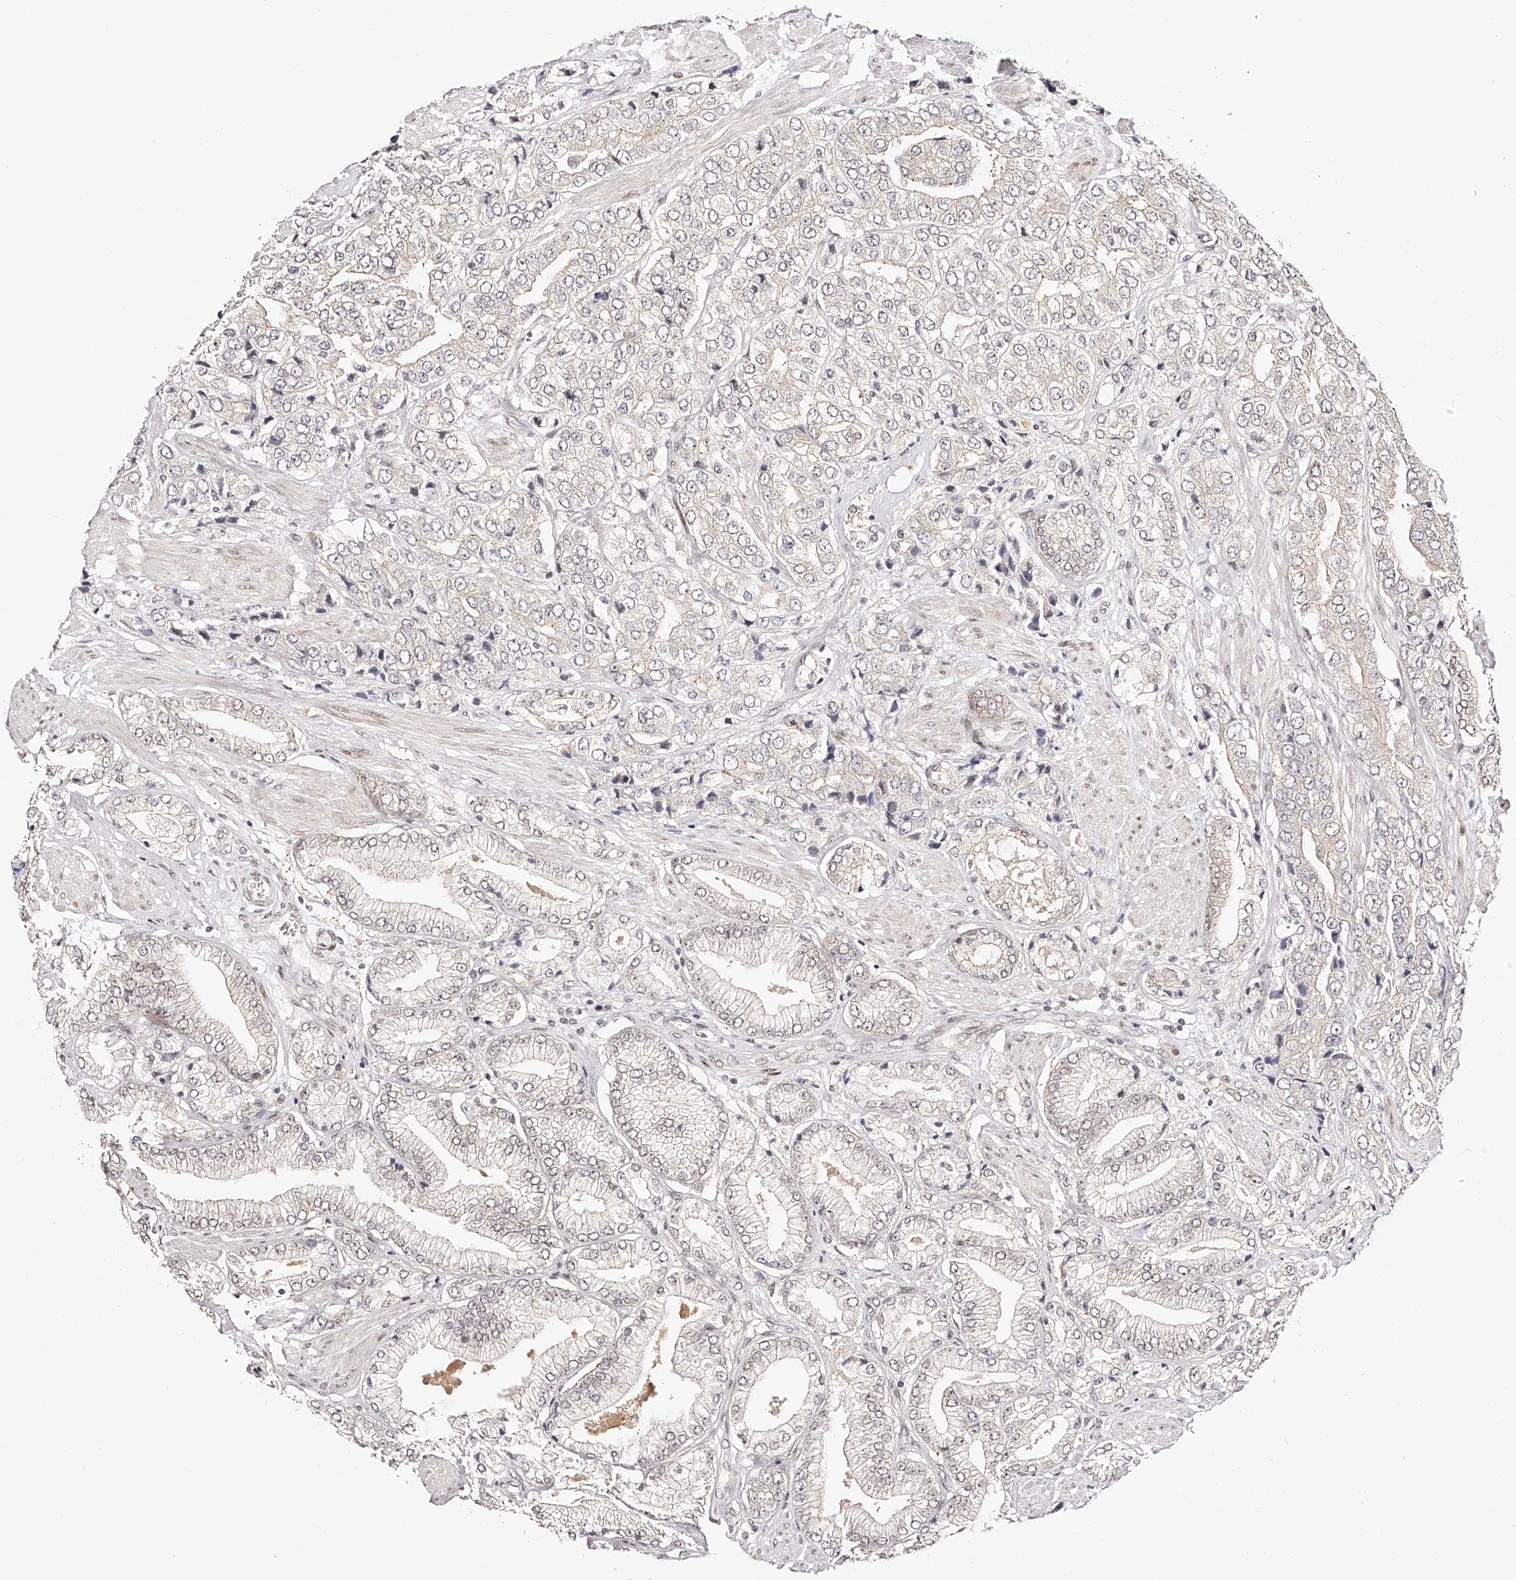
{"staining": {"intensity": "negative", "quantity": "none", "location": "none"}, "tissue": "prostate cancer", "cell_type": "Tumor cells", "image_type": "cancer", "snomed": [{"axis": "morphology", "description": "Adenocarcinoma, High grade"}, {"axis": "topography", "description": "Prostate"}], "caption": "An IHC histopathology image of high-grade adenocarcinoma (prostate) is shown. There is no staining in tumor cells of high-grade adenocarcinoma (prostate).", "gene": "USF3", "patient": {"sex": "male", "age": 50}}